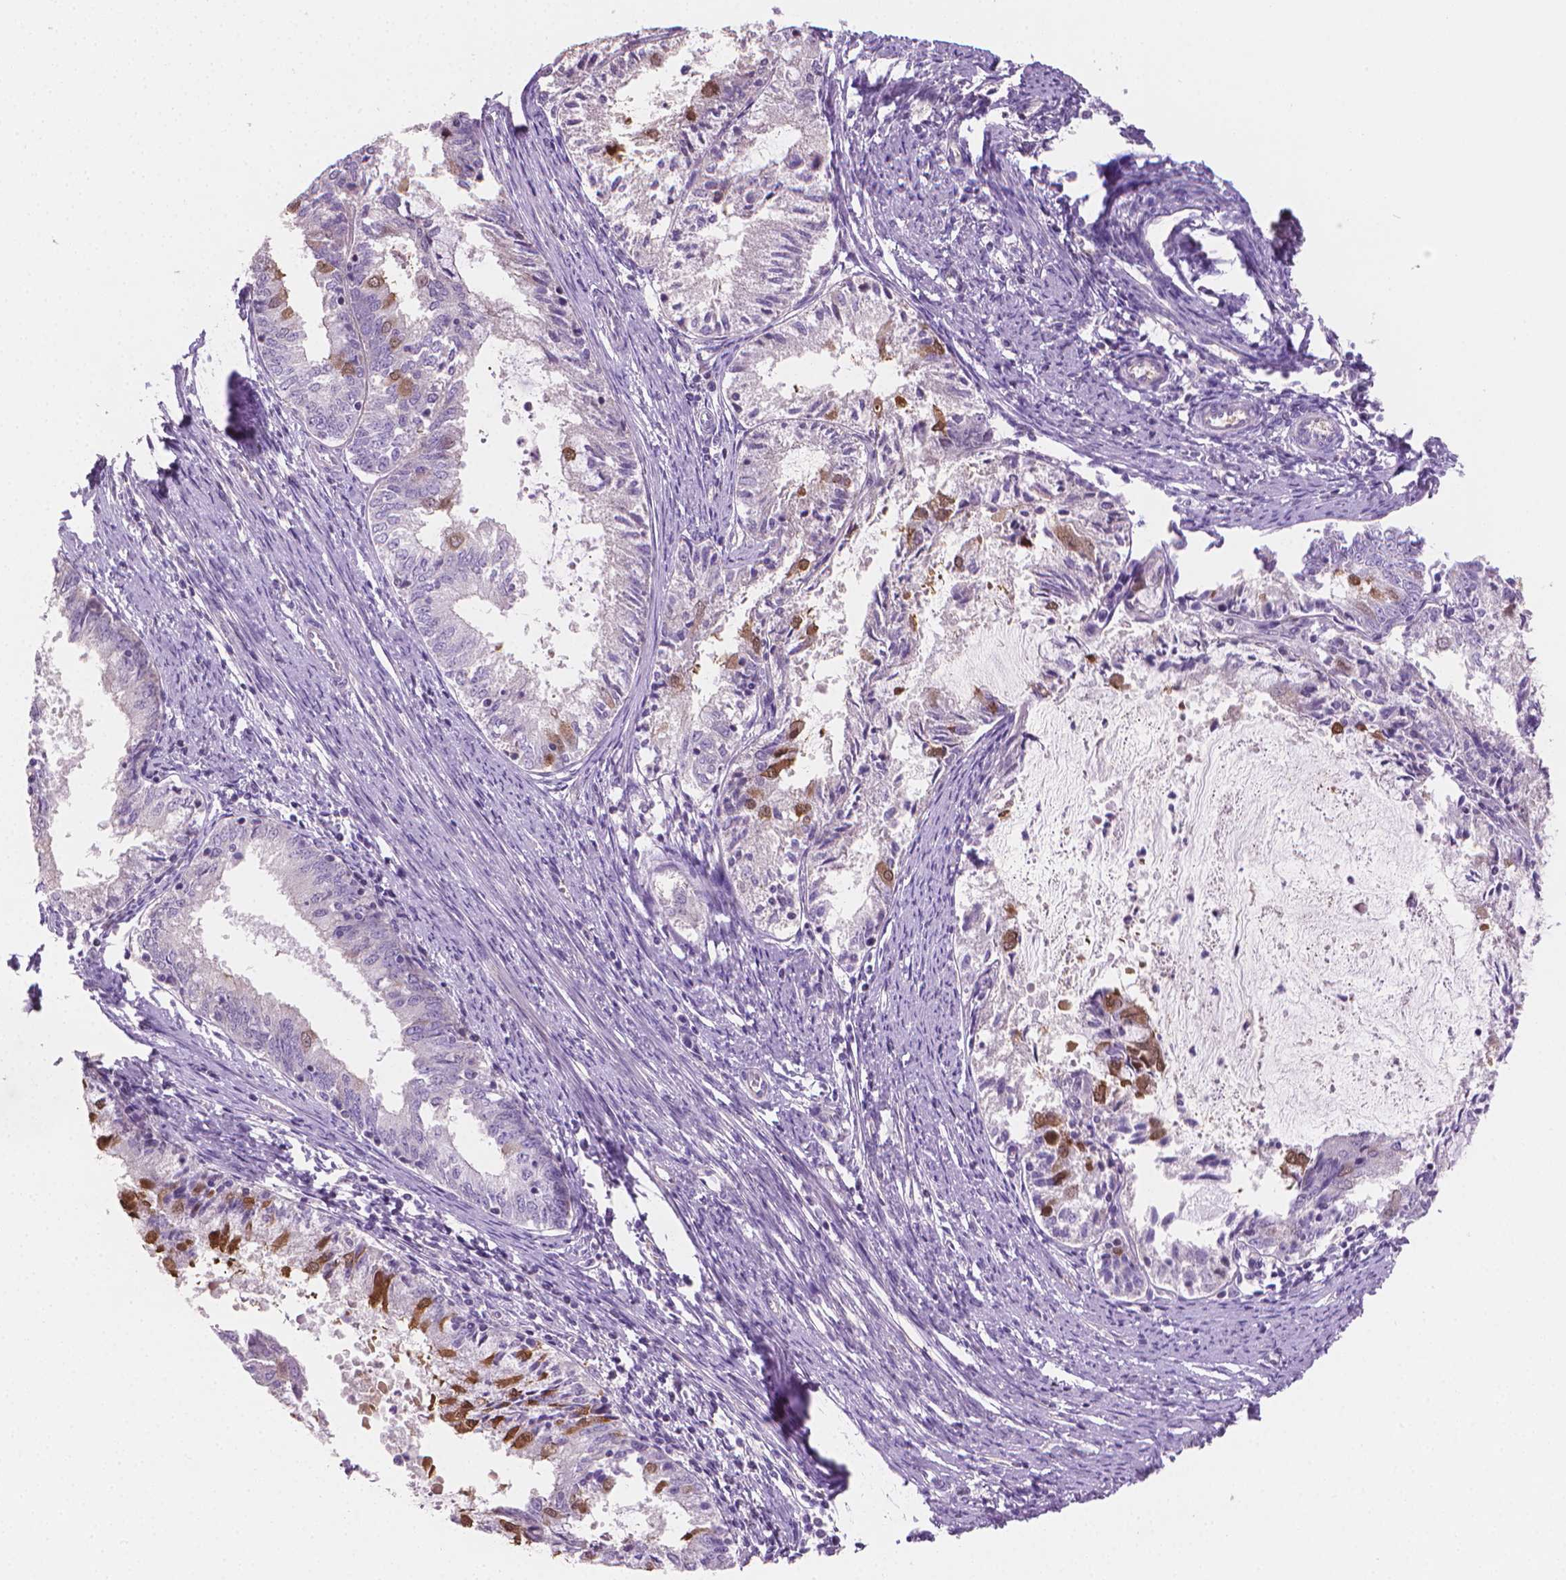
{"staining": {"intensity": "strong", "quantity": "<25%", "location": "cytoplasmic/membranous,nuclear"}, "tissue": "endometrial cancer", "cell_type": "Tumor cells", "image_type": "cancer", "snomed": [{"axis": "morphology", "description": "Adenocarcinoma, NOS"}, {"axis": "topography", "description": "Endometrium"}], "caption": "Immunohistochemistry (DAB (3,3'-diaminobenzidine)) staining of human adenocarcinoma (endometrial) displays strong cytoplasmic/membranous and nuclear protein positivity in about <25% of tumor cells.", "gene": "CLXN", "patient": {"sex": "female", "age": 57}}